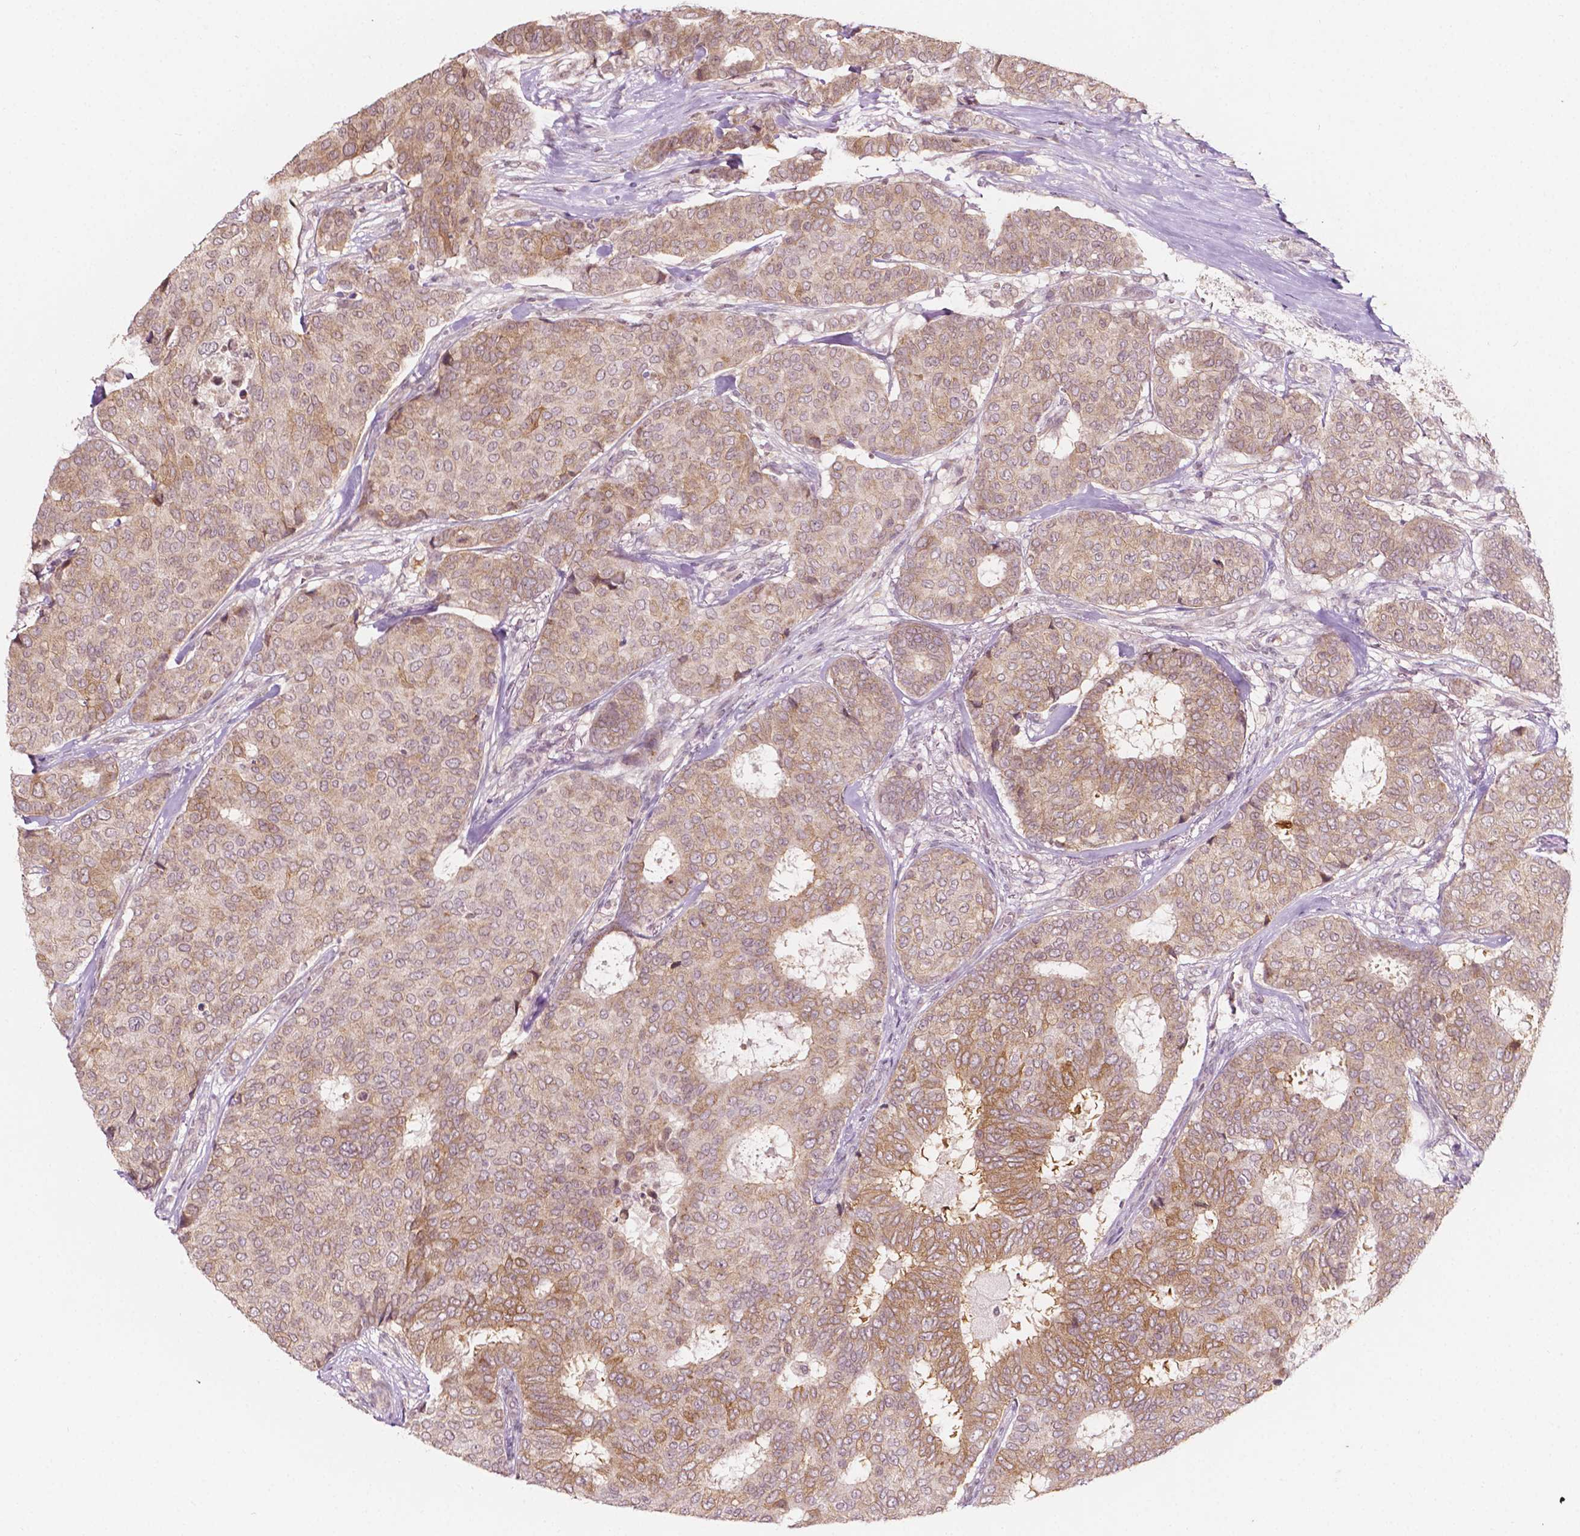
{"staining": {"intensity": "weak", "quantity": "25%-75%", "location": "cytoplasmic/membranous"}, "tissue": "breast cancer", "cell_type": "Tumor cells", "image_type": "cancer", "snomed": [{"axis": "morphology", "description": "Duct carcinoma"}, {"axis": "topography", "description": "Breast"}], "caption": "Approximately 25%-75% of tumor cells in human breast cancer (infiltrating ductal carcinoma) display weak cytoplasmic/membranous protein positivity as visualized by brown immunohistochemical staining.", "gene": "NOS1AP", "patient": {"sex": "female", "age": 75}}